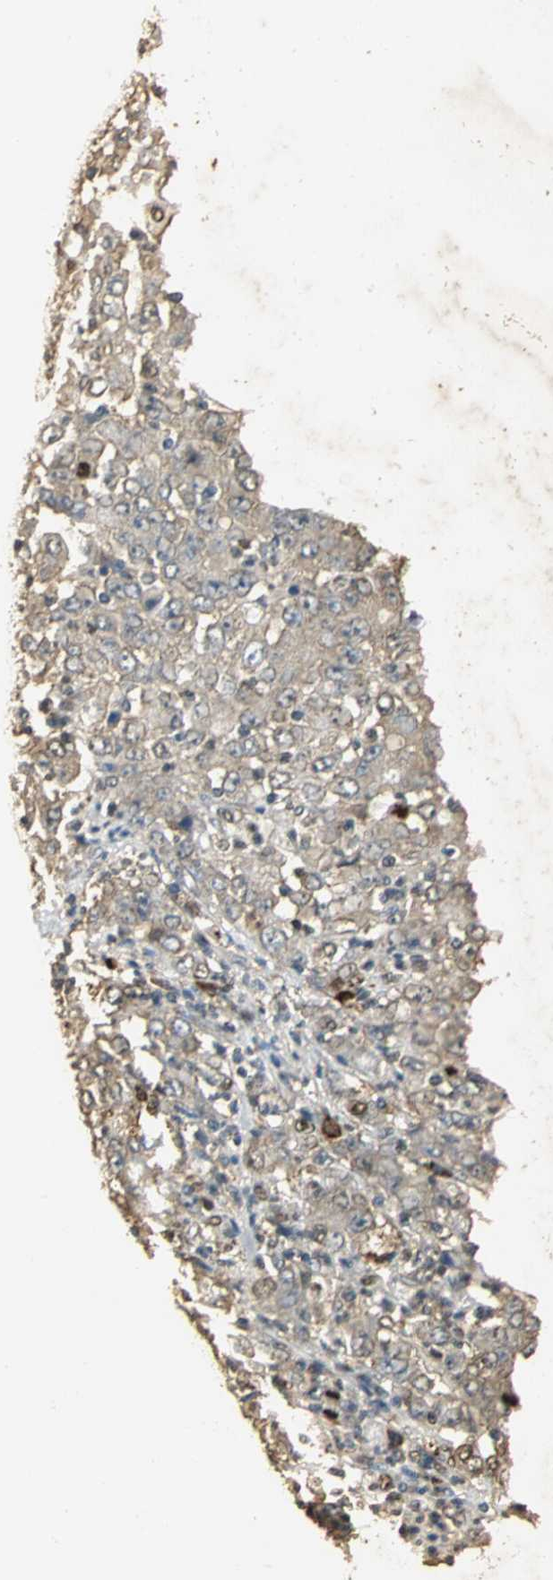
{"staining": {"intensity": "weak", "quantity": ">75%", "location": "cytoplasmic/membranous"}, "tissue": "stomach cancer", "cell_type": "Tumor cells", "image_type": "cancer", "snomed": [{"axis": "morphology", "description": "Adenocarcinoma, NOS"}, {"axis": "topography", "description": "Stomach, lower"}], "caption": "This micrograph reveals IHC staining of human stomach adenocarcinoma, with low weak cytoplasmic/membranous positivity in approximately >75% of tumor cells.", "gene": "GAPDH", "patient": {"sex": "female", "age": 71}}